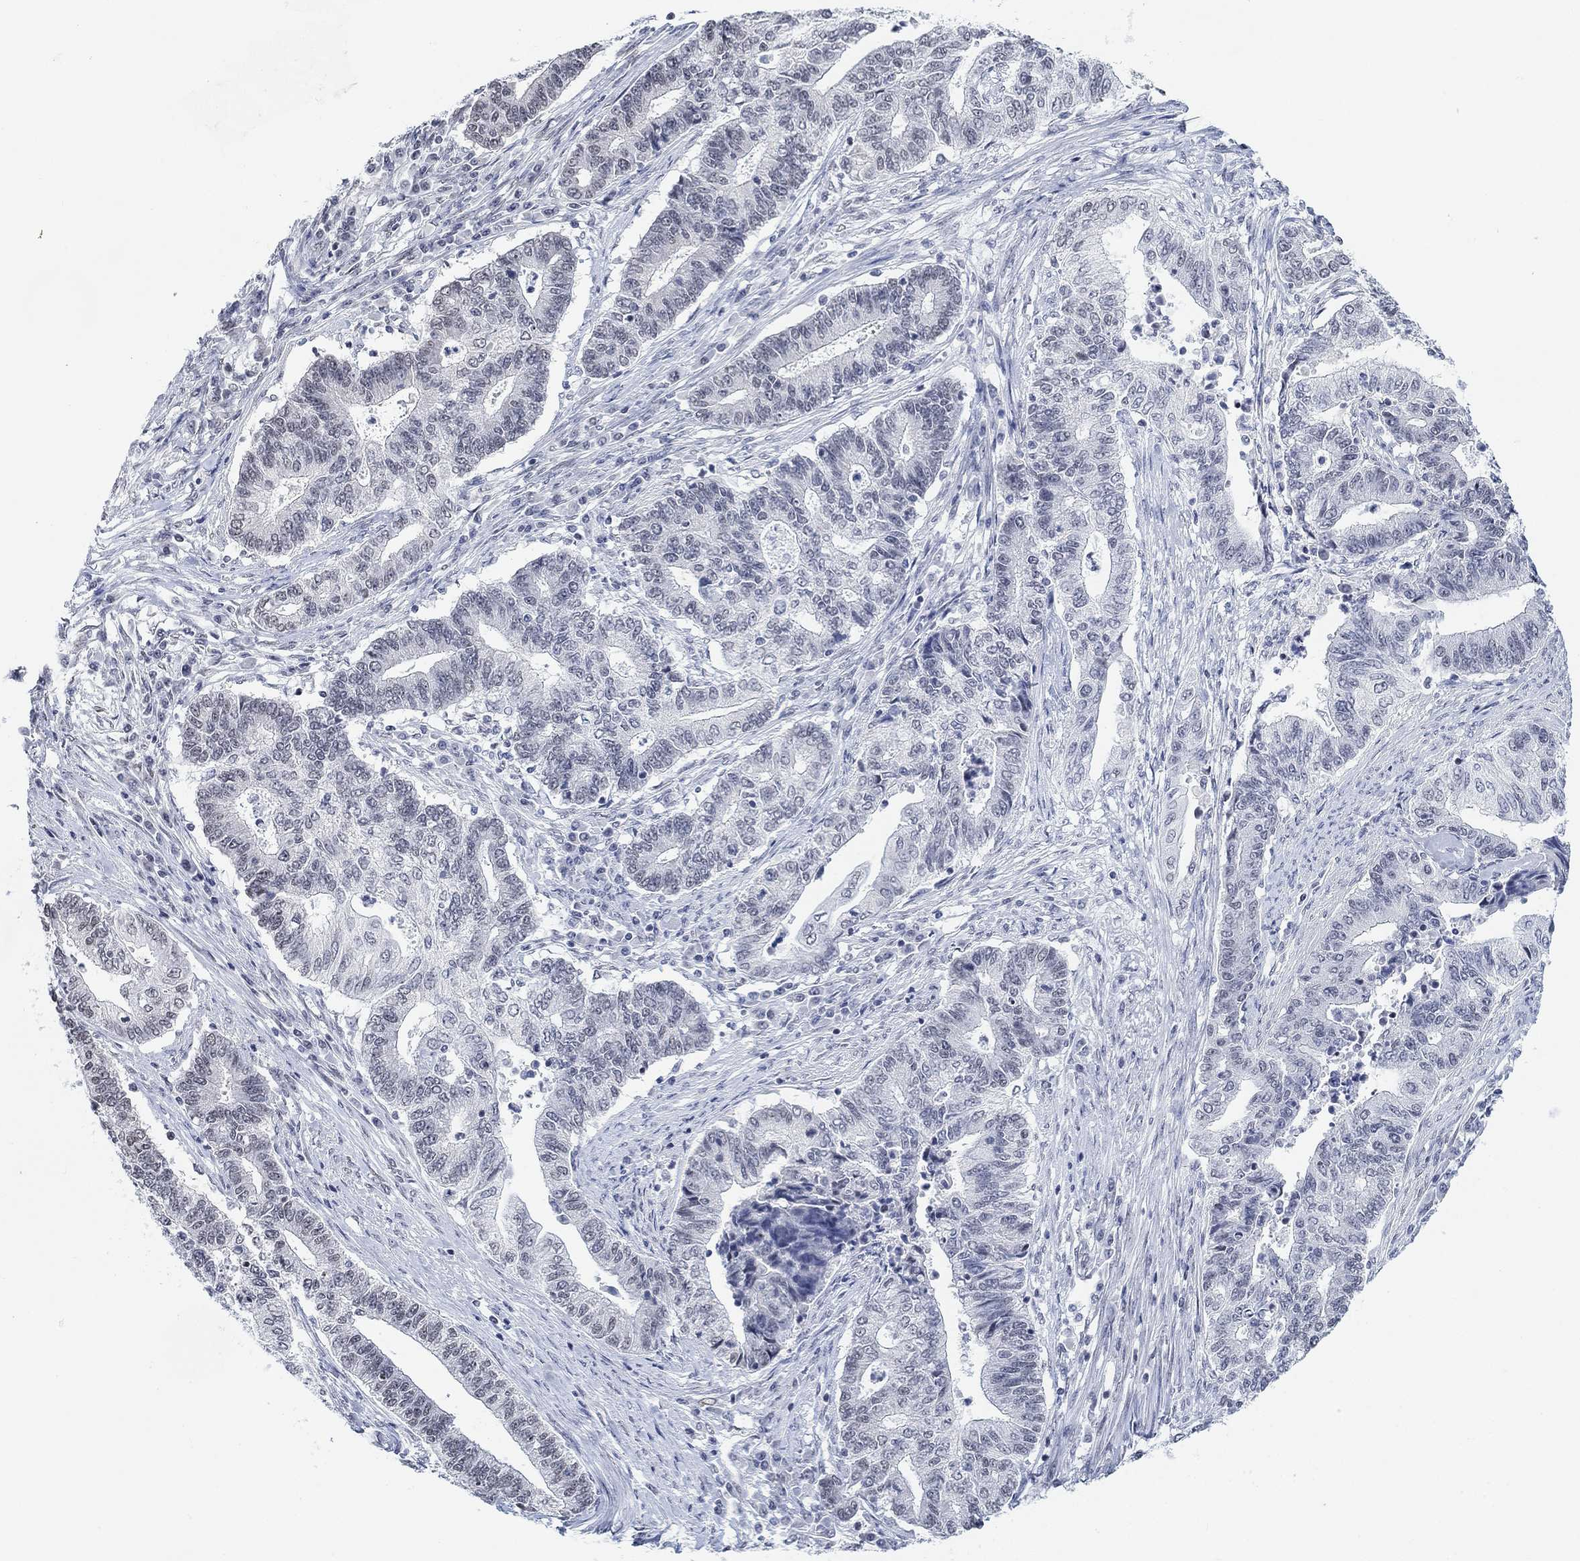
{"staining": {"intensity": "negative", "quantity": "none", "location": "none"}, "tissue": "endometrial cancer", "cell_type": "Tumor cells", "image_type": "cancer", "snomed": [{"axis": "morphology", "description": "Adenocarcinoma, NOS"}, {"axis": "topography", "description": "Uterus"}, {"axis": "topography", "description": "Endometrium"}], "caption": "An immunohistochemistry (IHC) histopathology image of endometrial adenocarcinoma is shown. There is no staining in tumor cells of endometrial adenocarcinoma.", "gene": "PURG", "patient": {"sex": "female", "age": 54}}